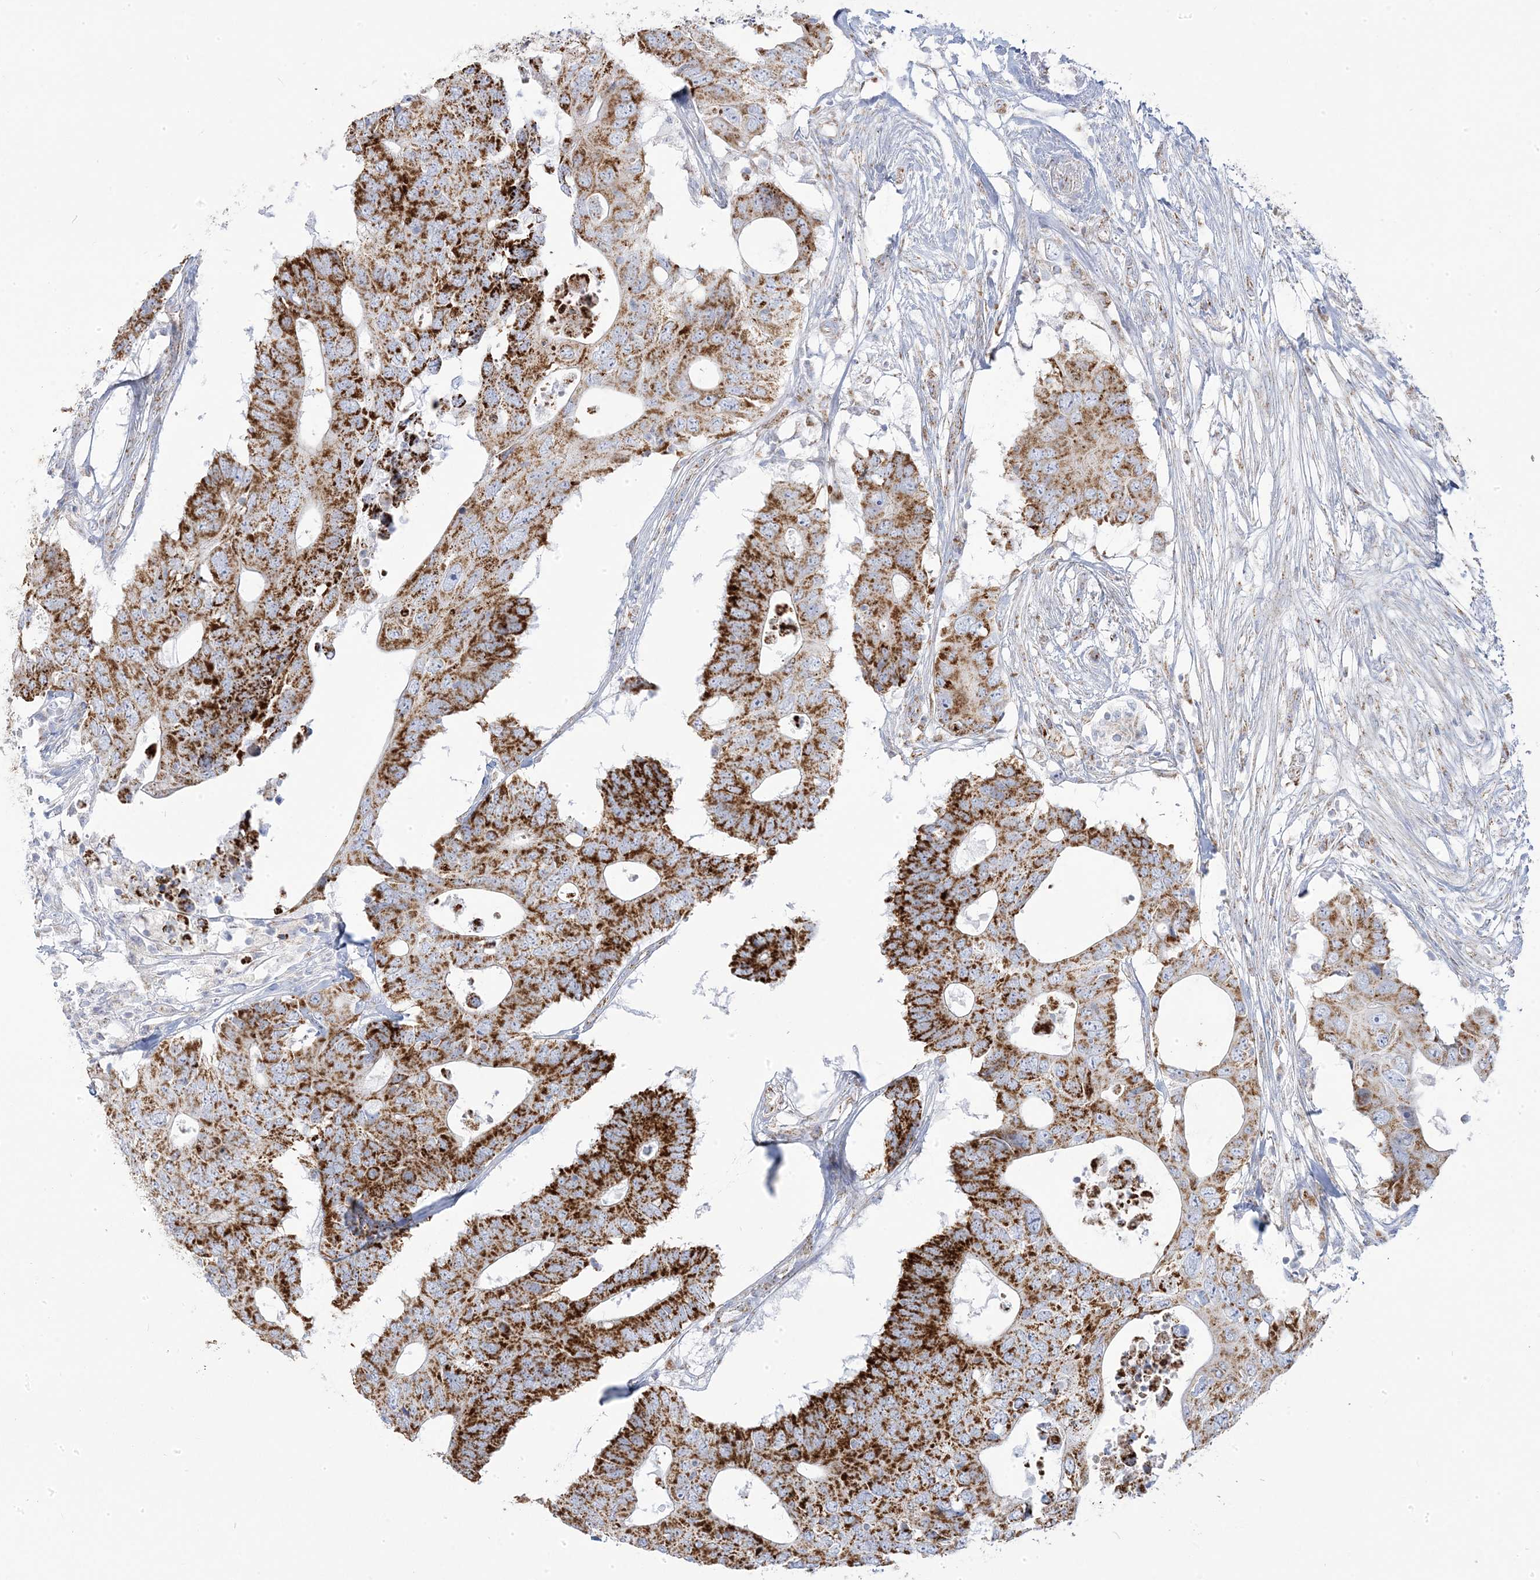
{"staining": {"intensity": "strong", "quantity": ">75%", "location": "cytoplasmic/membranous"}, "tissue": "colorectal cancer", "cell_type": "Tumor cells", "image_type": "cancer", "snomed": [{"axis": "morphology", "description": "Adenocarcinoma, NOS"}, {"axis": "topography", "description": "Colon"}], "caption": "Brown immunohistochemical staining in human colorectal adenocarcinoma exhibits strong cytoplasmic/membranous positivity in about >75% of tumor cells. (DAB IHC with brightfield microscopy, high magnification).", "gene": "PCCB", "patient": {"sex": "male", "age": 71}}